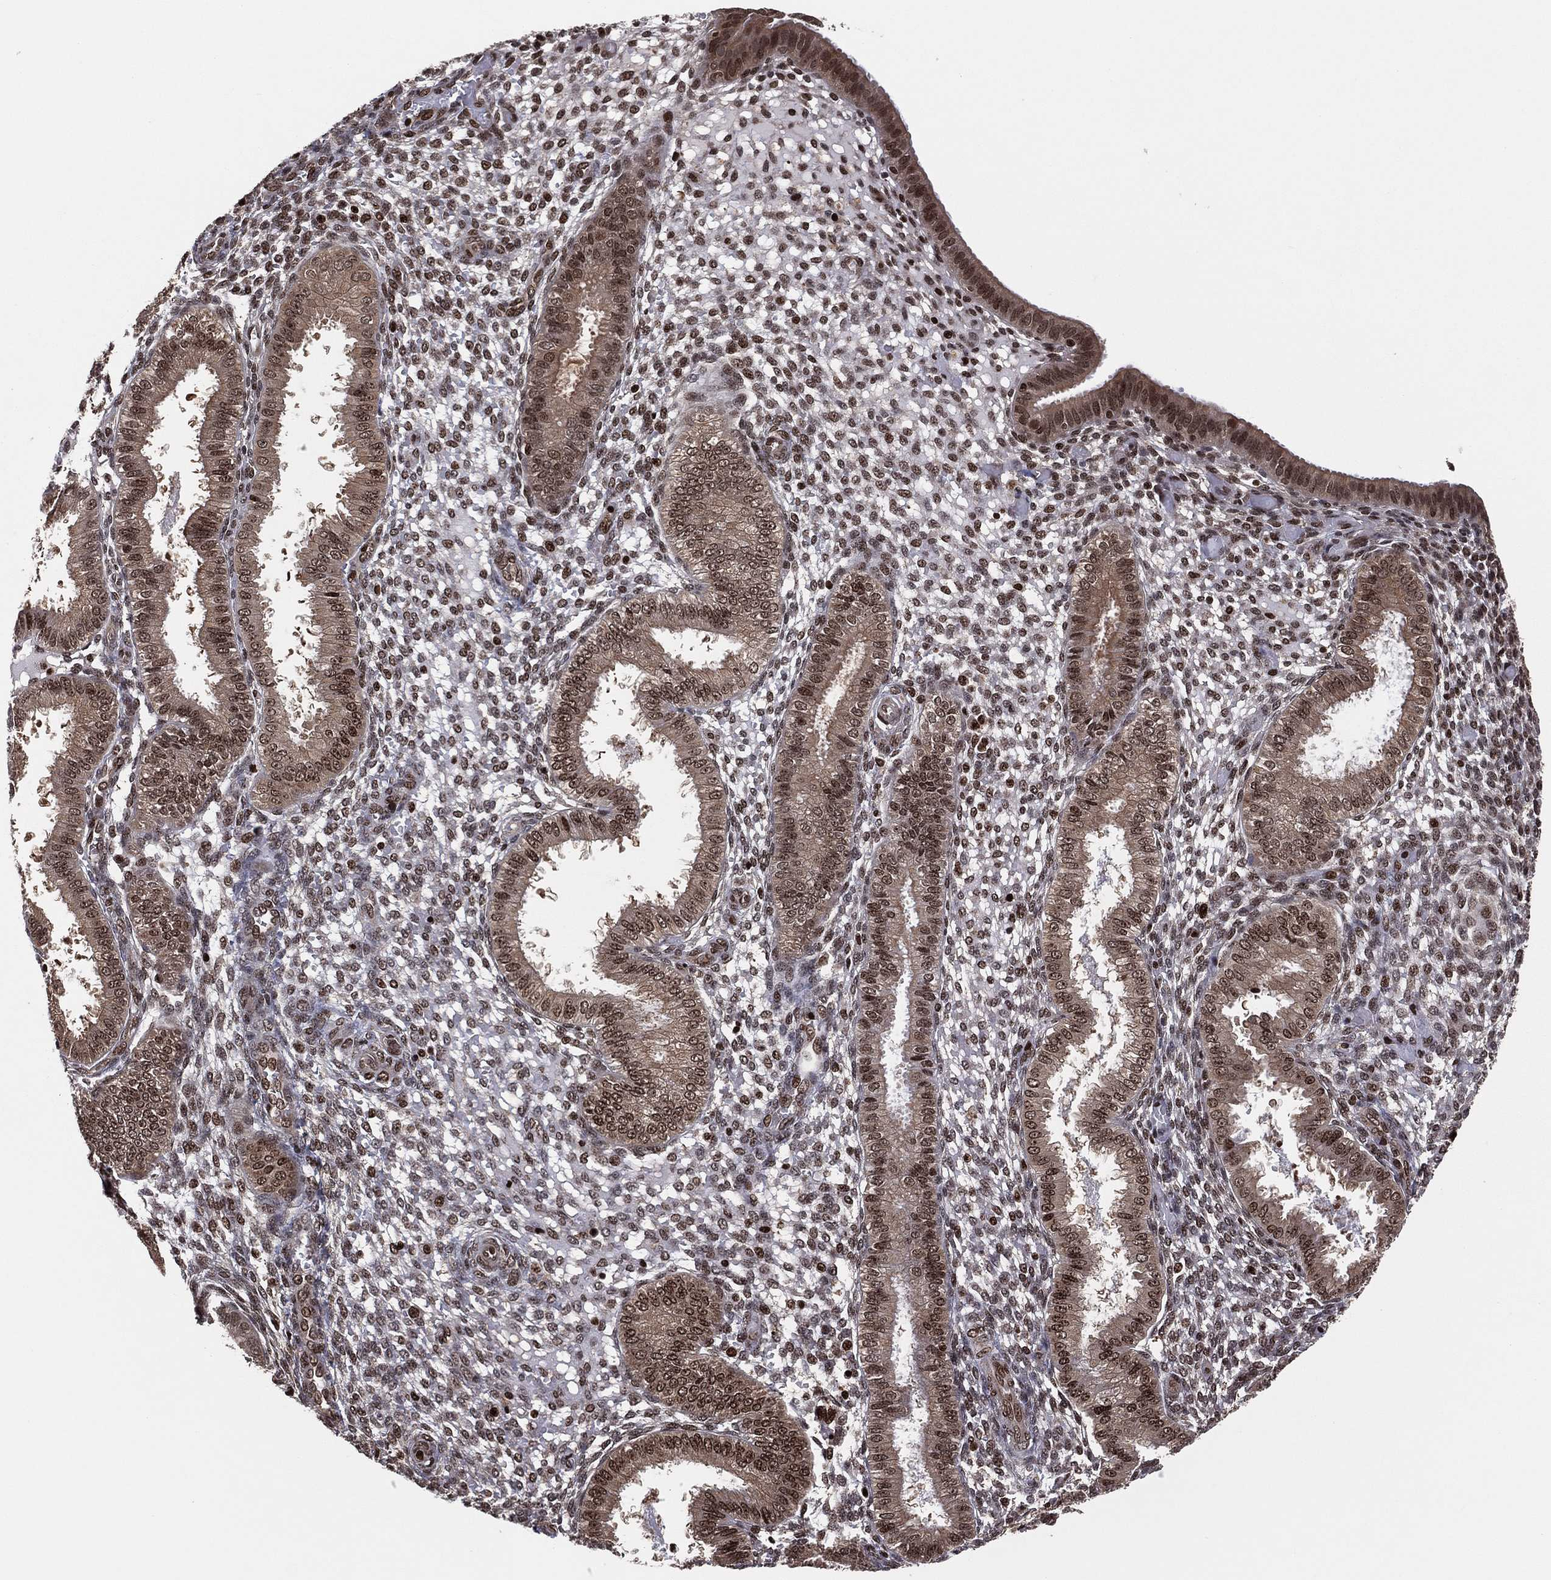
{"staining": {"intensity": "strong", "quantity": ">75%", "location": "nuclear"}, "tissue": "endometrium", "cell_type": "Cells in endometrial stroma", "image_type": "normal", "snomed": [{"axis": "morphology", "description": "Normal tissue, NOS"}, {"axis": "topography", "description": "Endometrium"}], "caption": "High-power microscopy captured an immunohistochemistry photomicrograph of normal endometrium, revealing strong nuclear expression in approximately >75% of cells in endometrial stroma.", "gene": "PSMA1", "patient": {"sex": "female", "age": 43}}